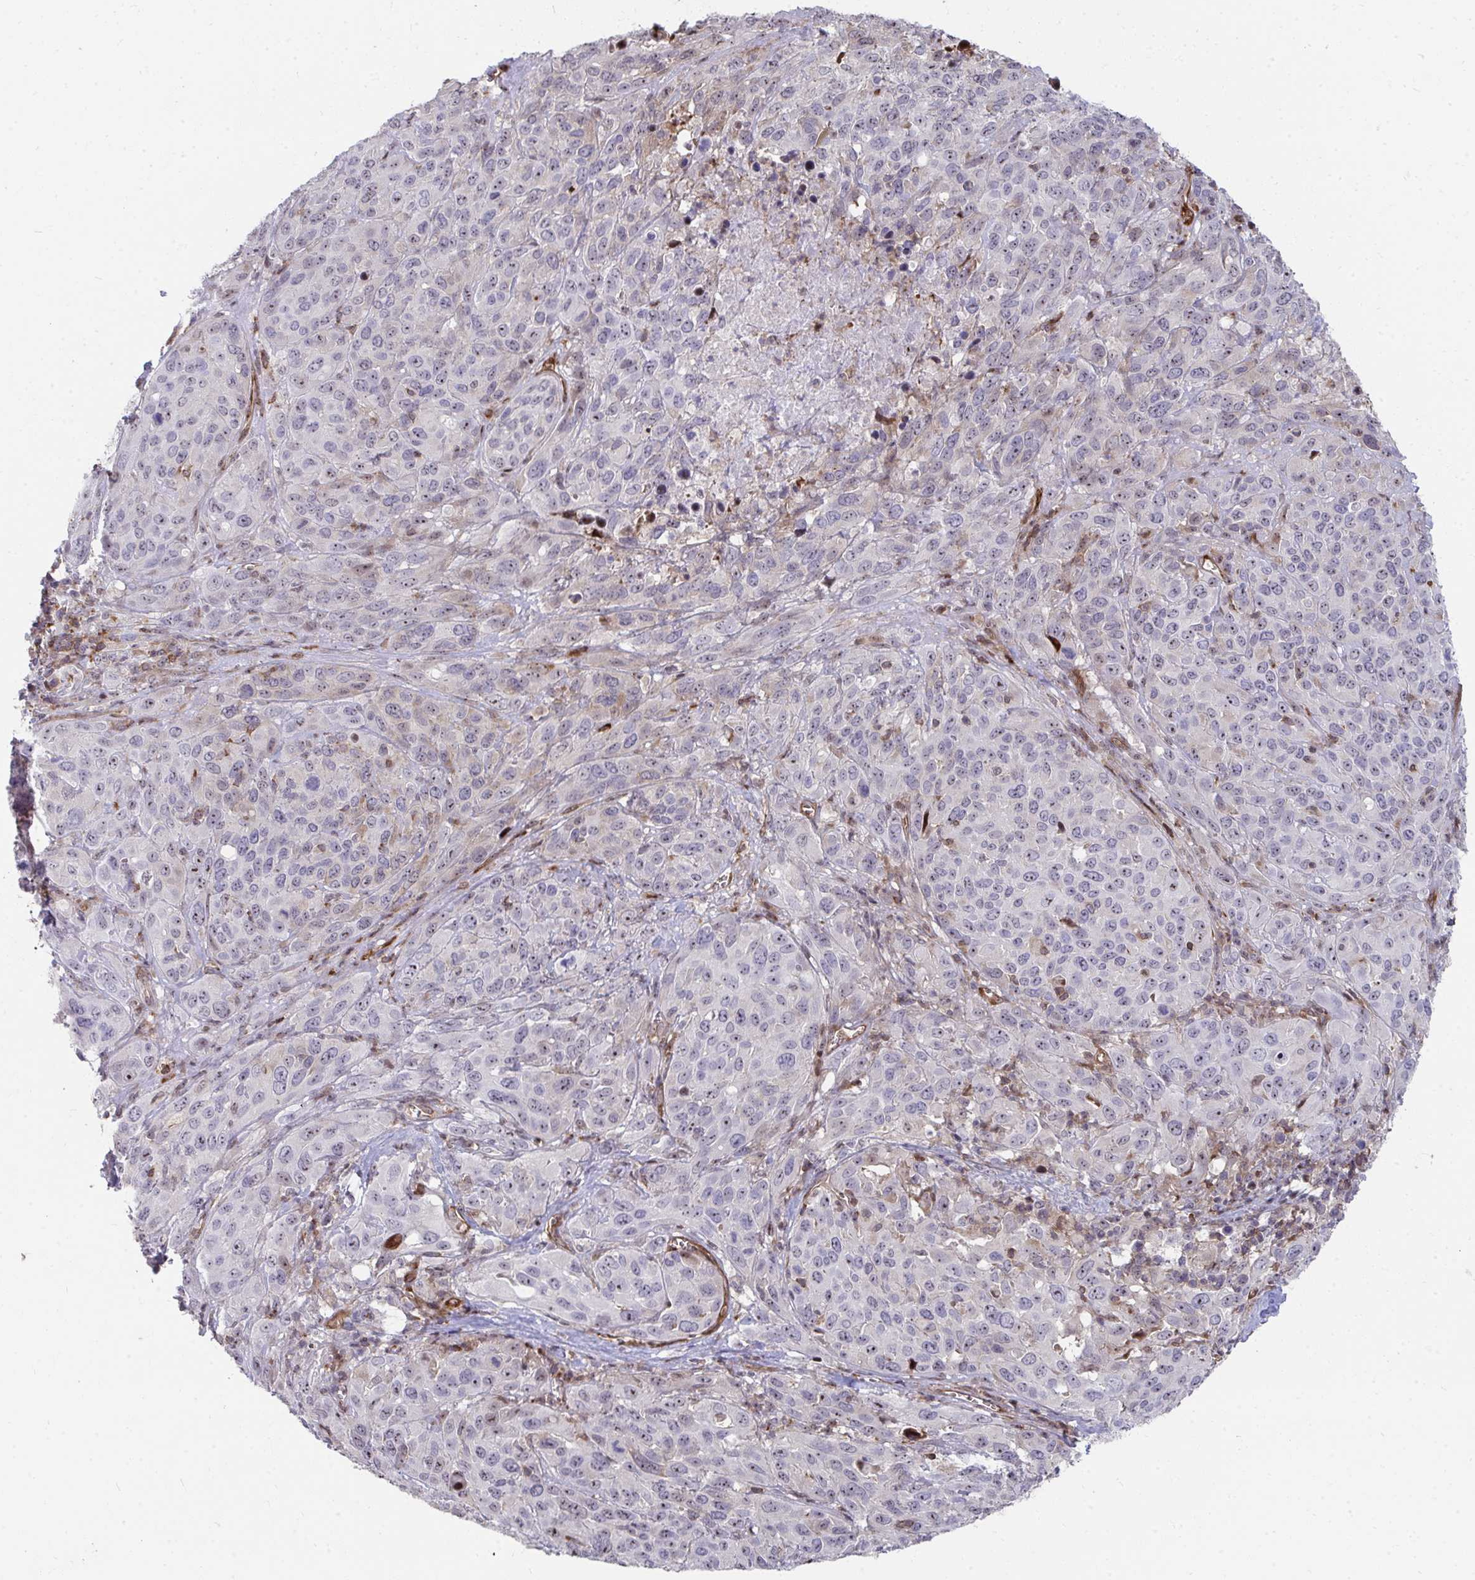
{"staining": {"intensity": "moderate", "quantity": "<25%", "location": "nuclear"}, "tissue": "cervical cancer", "cell_type": "Tumor cells", "image_type": "cancer", "snomed": [{"axis": "morphology", "description": "Normal tissue, NOS"}, {"axis": "morphology", "description": "Squamous cell carcinoma, NOS"}, {"axis": "topography", "description": "Cervix"}], "caption": "Protein staining exhibits moderate nuclear positivity in about <25% of tumor cells in cervical squamous cell carcinoma.", "gene": "FOXN3", "patient": {"sex": "female", "age": 51}}